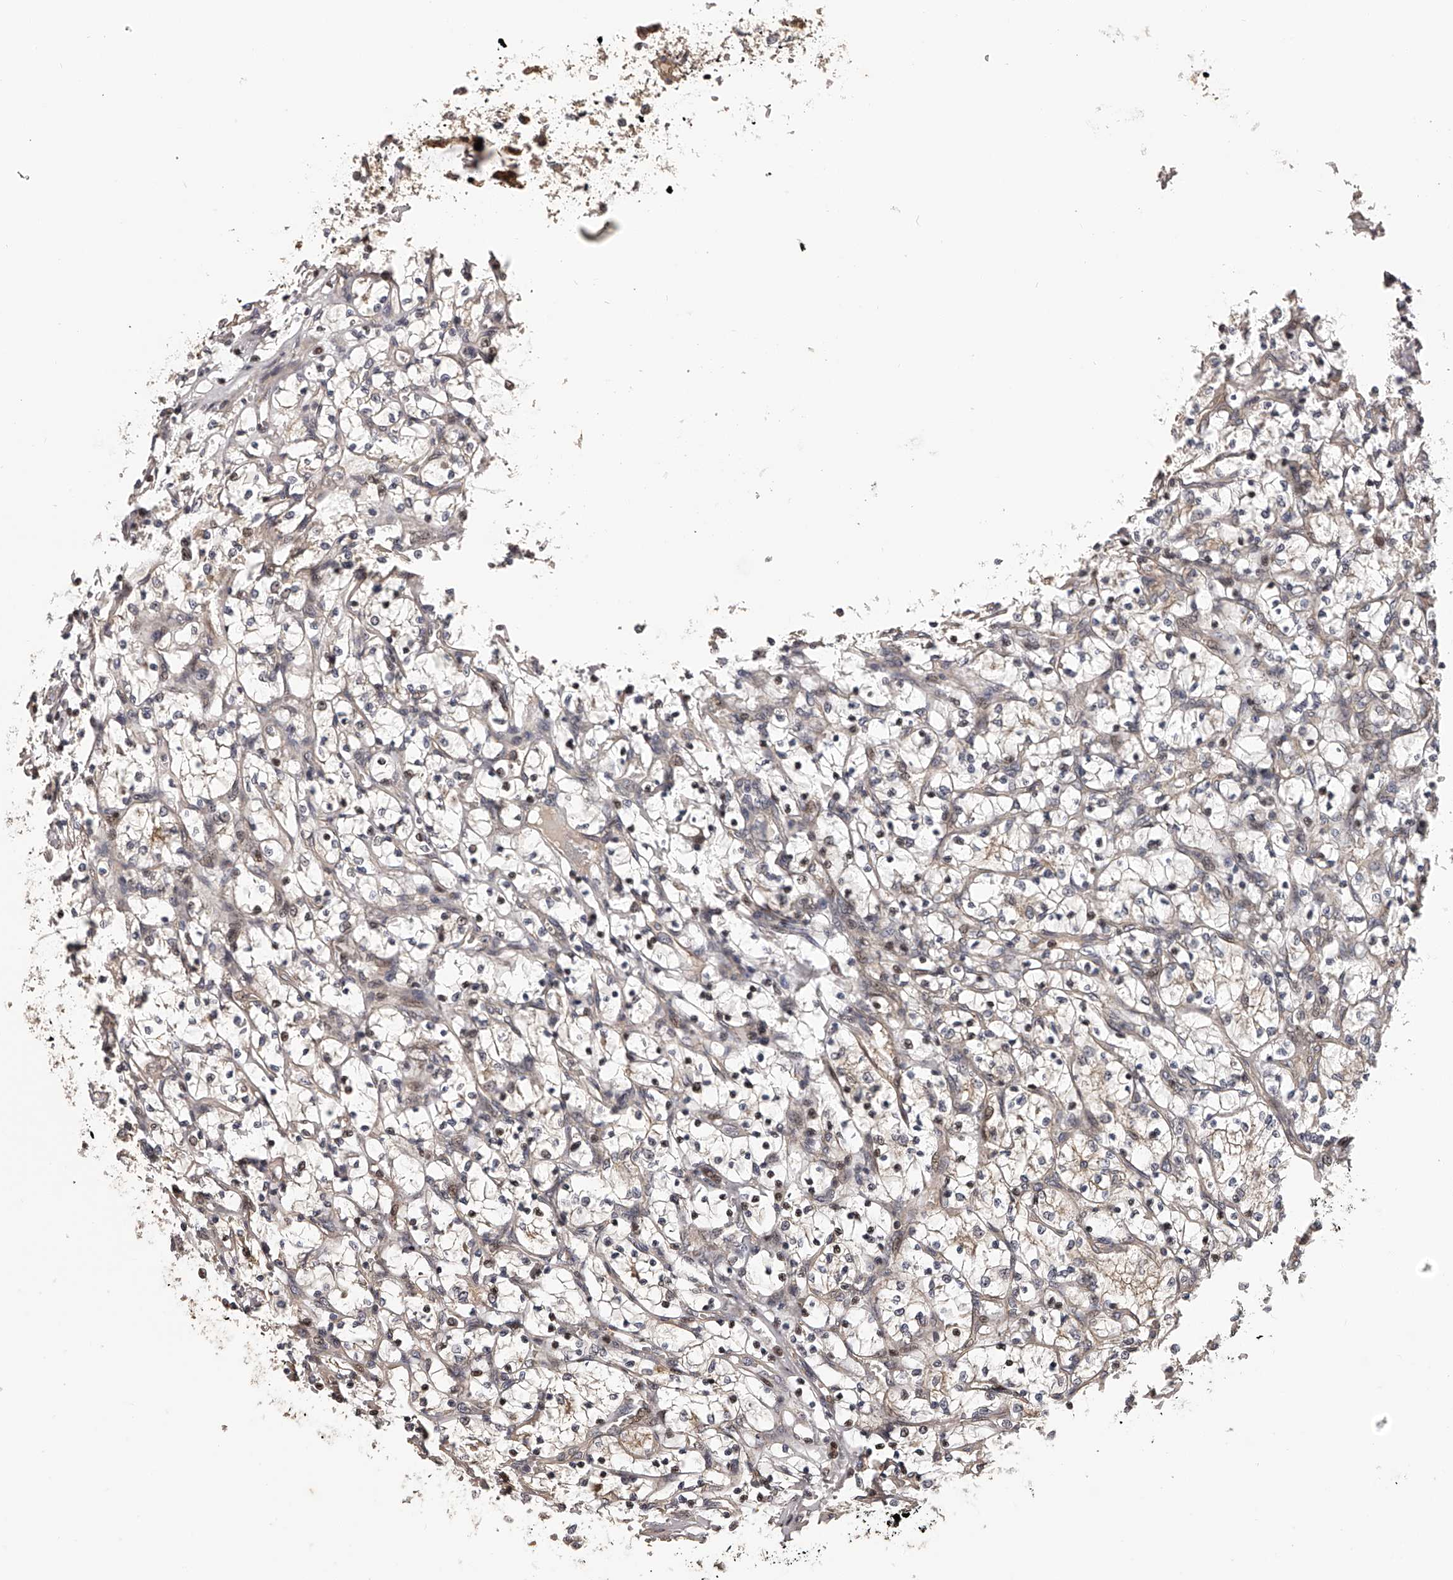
{"staining": {"intensity": "weak", "quantity": "<25%", "location": "cytoplasmic/membranous"}, "tissue": "renal cancer", "cell_type": "Tumor cells", "image_type": "cancer", "snomed": [{"axis": "morphology", "description": "Adenocarcinoma, NOS"}, {"axis": "topography", "description": "Kidney"}], "caption": "Immunohistochemical staining of human renal cancer (adenocarcinoma) exhibits no significant staining in tumor cells.", "gene": "PFDN2", "patient": {"sex": "female", "age": 69}}